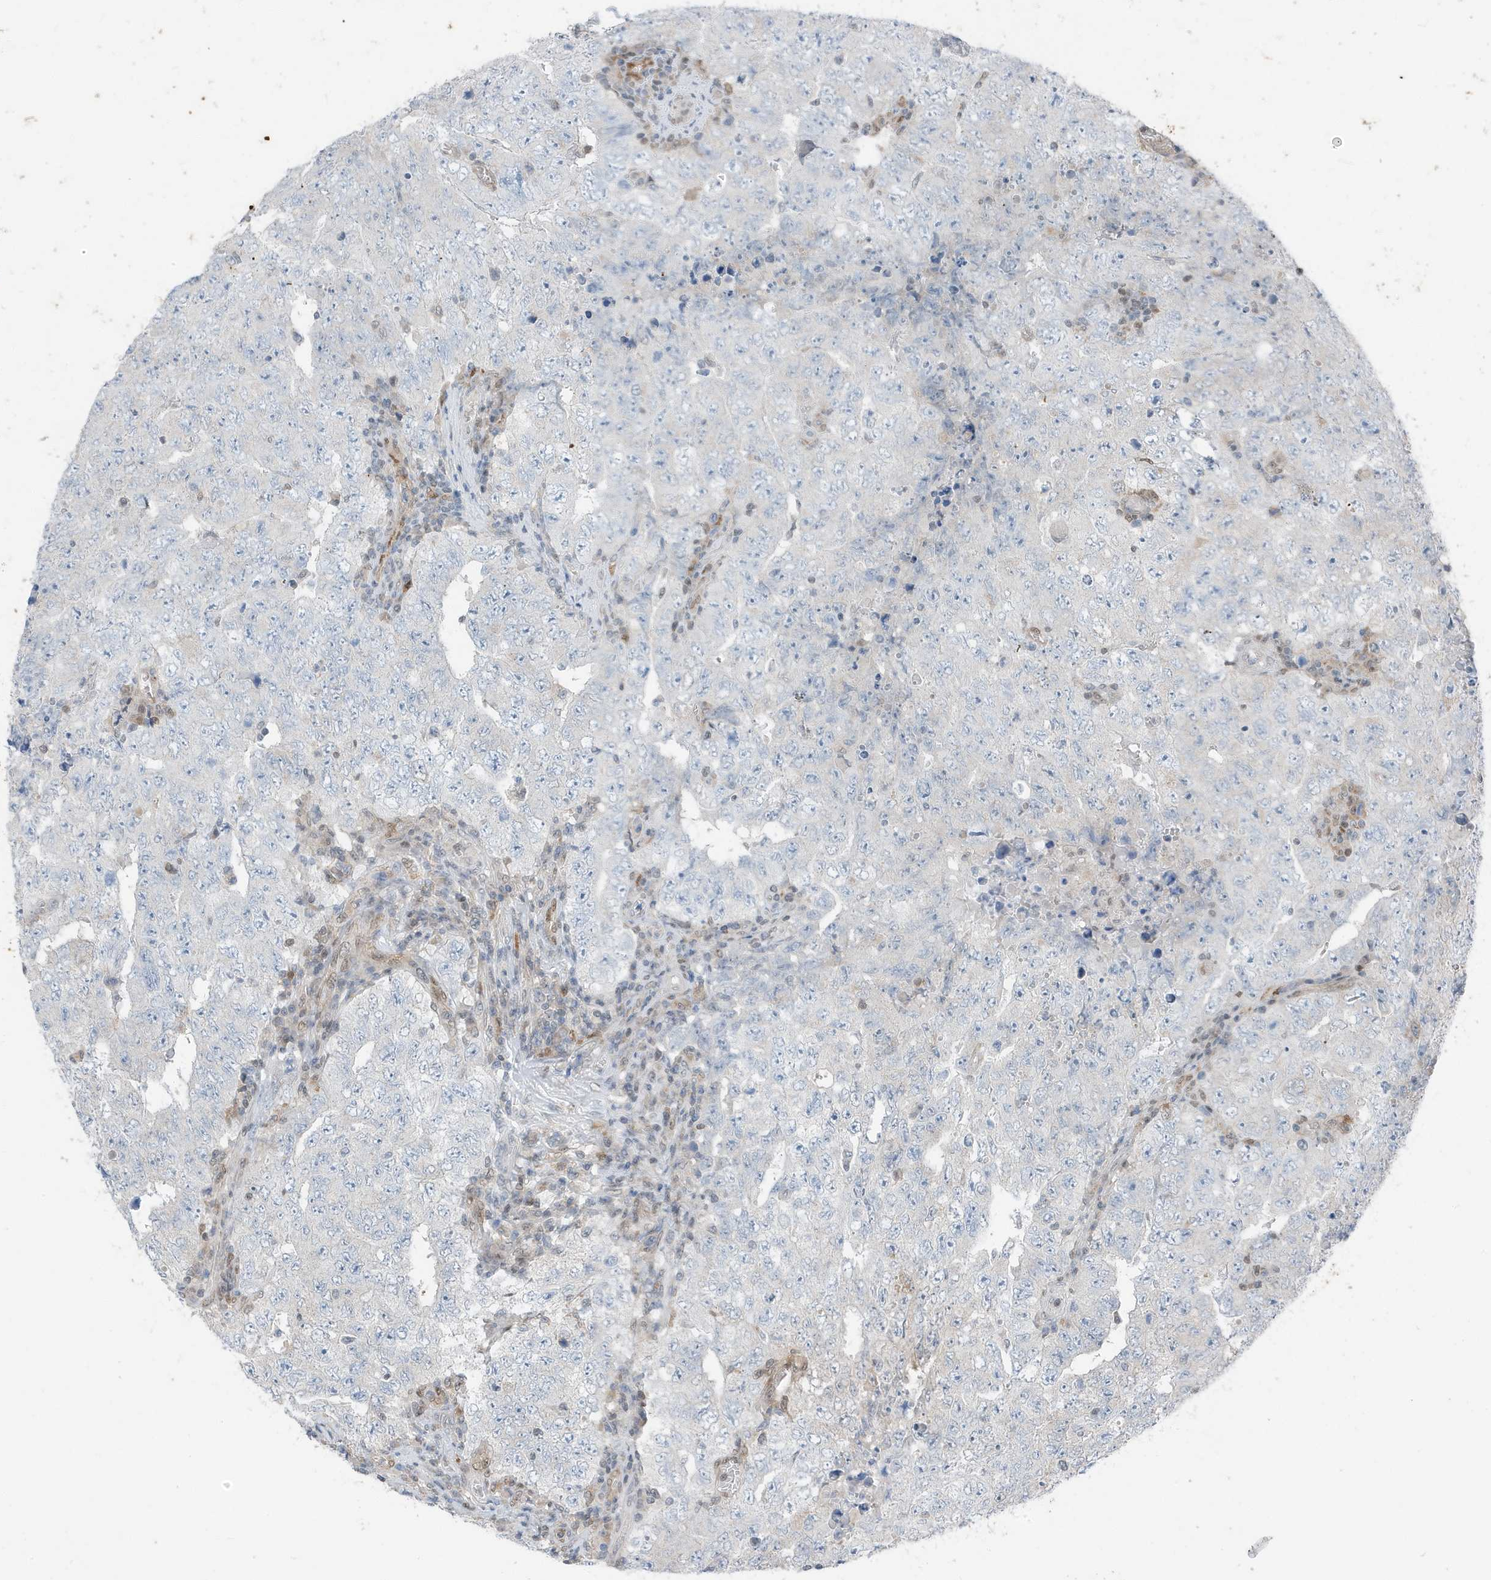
{"staining": {"intensity": "negative", "quantity": "none", "location": "none"}, "tissue": "testis cancer", "cell_type": "Tumor cells", "image_type": "cancer", "snomed": [{"axis": "morphology", "description": "Carcinoma, Embryonal, NOS"}, {"axis": "topography", "description": "Testis"}], "caption": "The micrograph displays no staining of tumor cells in embryonal carcinoma (testis). Brightfield microscopy of IHC stained with DAB (brown) and hematoxylin (blue), captured at high magnification.", "gene": "NCOA7", "patient": {"sex": "male", "age": 26}}